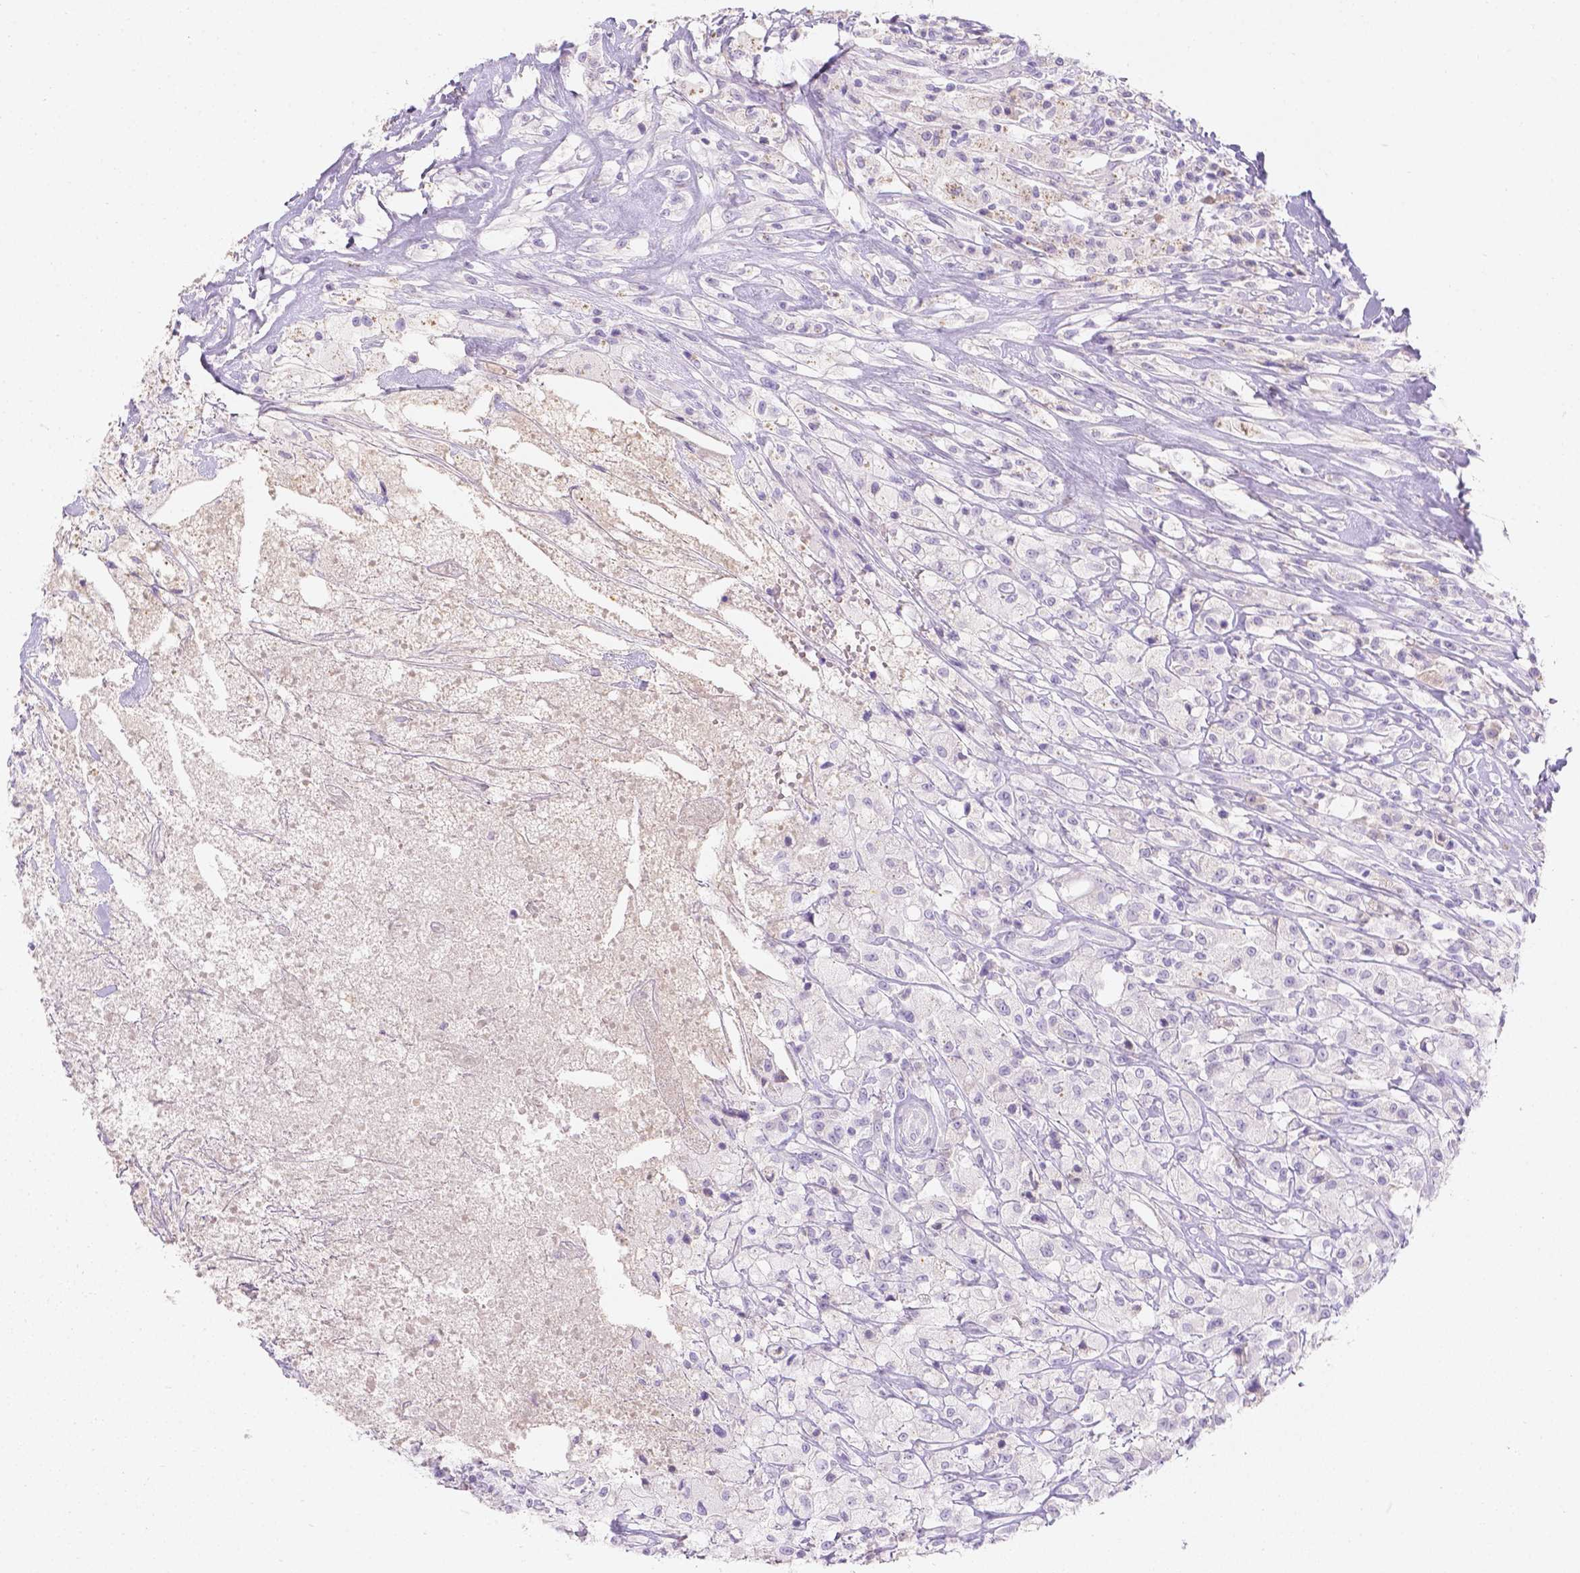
{"staining": {"intensity": "negative", "quantity": "none", "location": "none"}, "tissue": "testis cancer", "cell_type": "Tumor cells", "image_type": "cancer", "snomed": [{"axis": "morphology", "description": "Necrosis, NOS"}, {"axis": "morphology", "description": "Carcinoma, Embryonal, NOS"}, {"axis": "topography", "description": "Testis"}], "caption": "Immunohistochemistry histopathology image of human testis cancer (embryonal carcinoma) stained for a protein (brown), which demonstrates no staining in tumor cells. (Stains: DAB (3,3'-diaminobenzidine) immunohistochemistry with hematoxylin counter stain, Microscopy: brightfield microscopy at high magnification).", "gene": "GAL3ST2", "patient": {"sex": "male", "age": 19}}